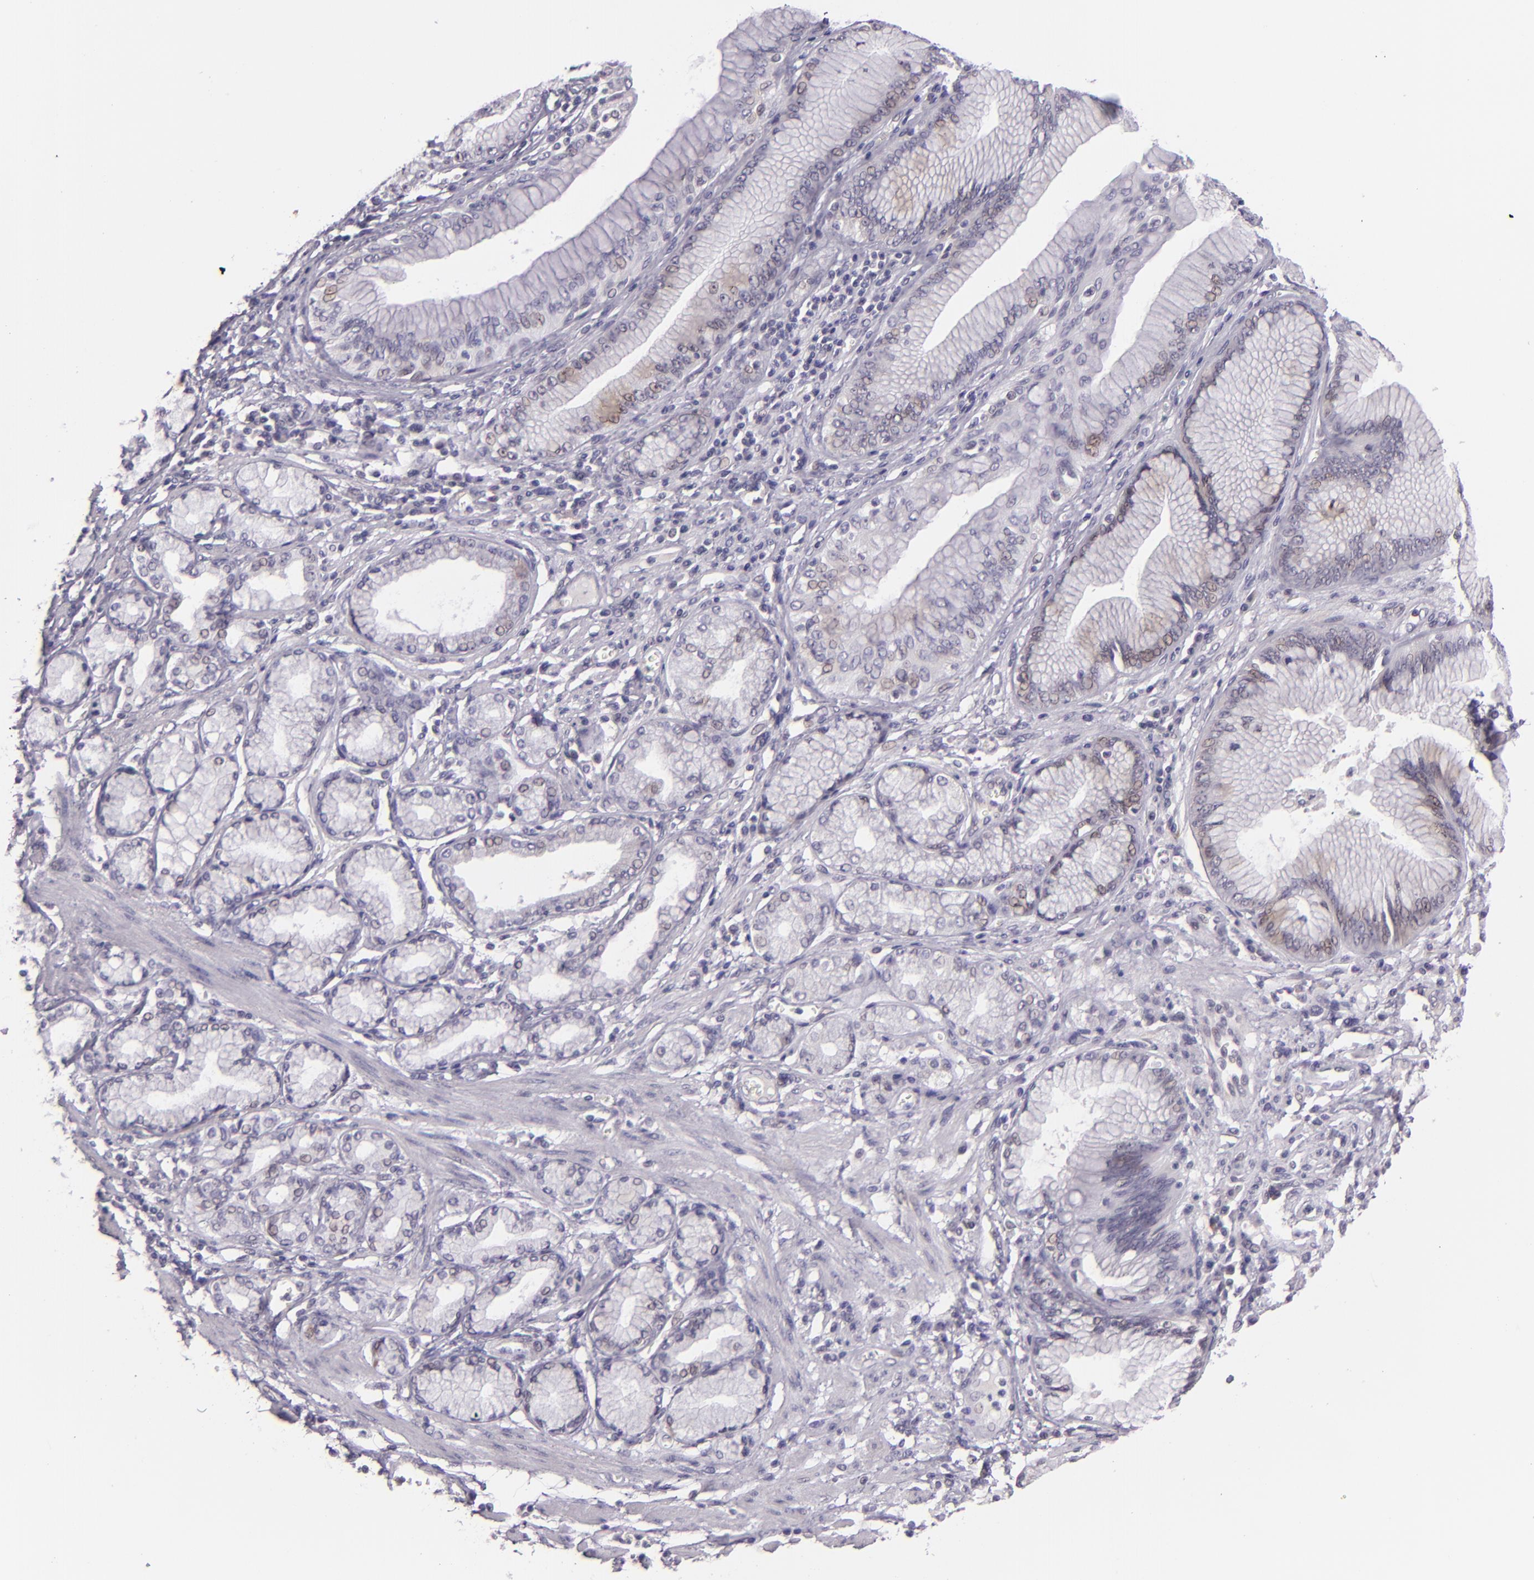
{"staining": {"intensity": "moderate", "quantity": "25%-75%", "location": "cytoplasmic/membranous,nuclear"}, "tissue": "stomach cancer", "cell_type": "Tumor cells", "image_type": "cancer", "snomed": [{"axis": "morphology", "description": "Adenocarcinoma, NOS"}, {"axis": "topography", "description": "Pancreas"}, {"axis": "topography", "description": "Stomach, upper"}], "caption": "Immunohistochemistry staining of stomach cancer, which displays medium levels of moderate cytoplasmic/membranous and nuclear positivity in about 25%-75% of tumor cells indicating moderate cytoplasmic/membranous and nuclear protein expression. The staining was performed using DAB (3,3'-diaminobenzidine) (brown) for protein detection and nuclei were counterstained in hematoxylin (blue).", "gene": "CSE1L", "patient": {"sex": "male", "age": 77}}